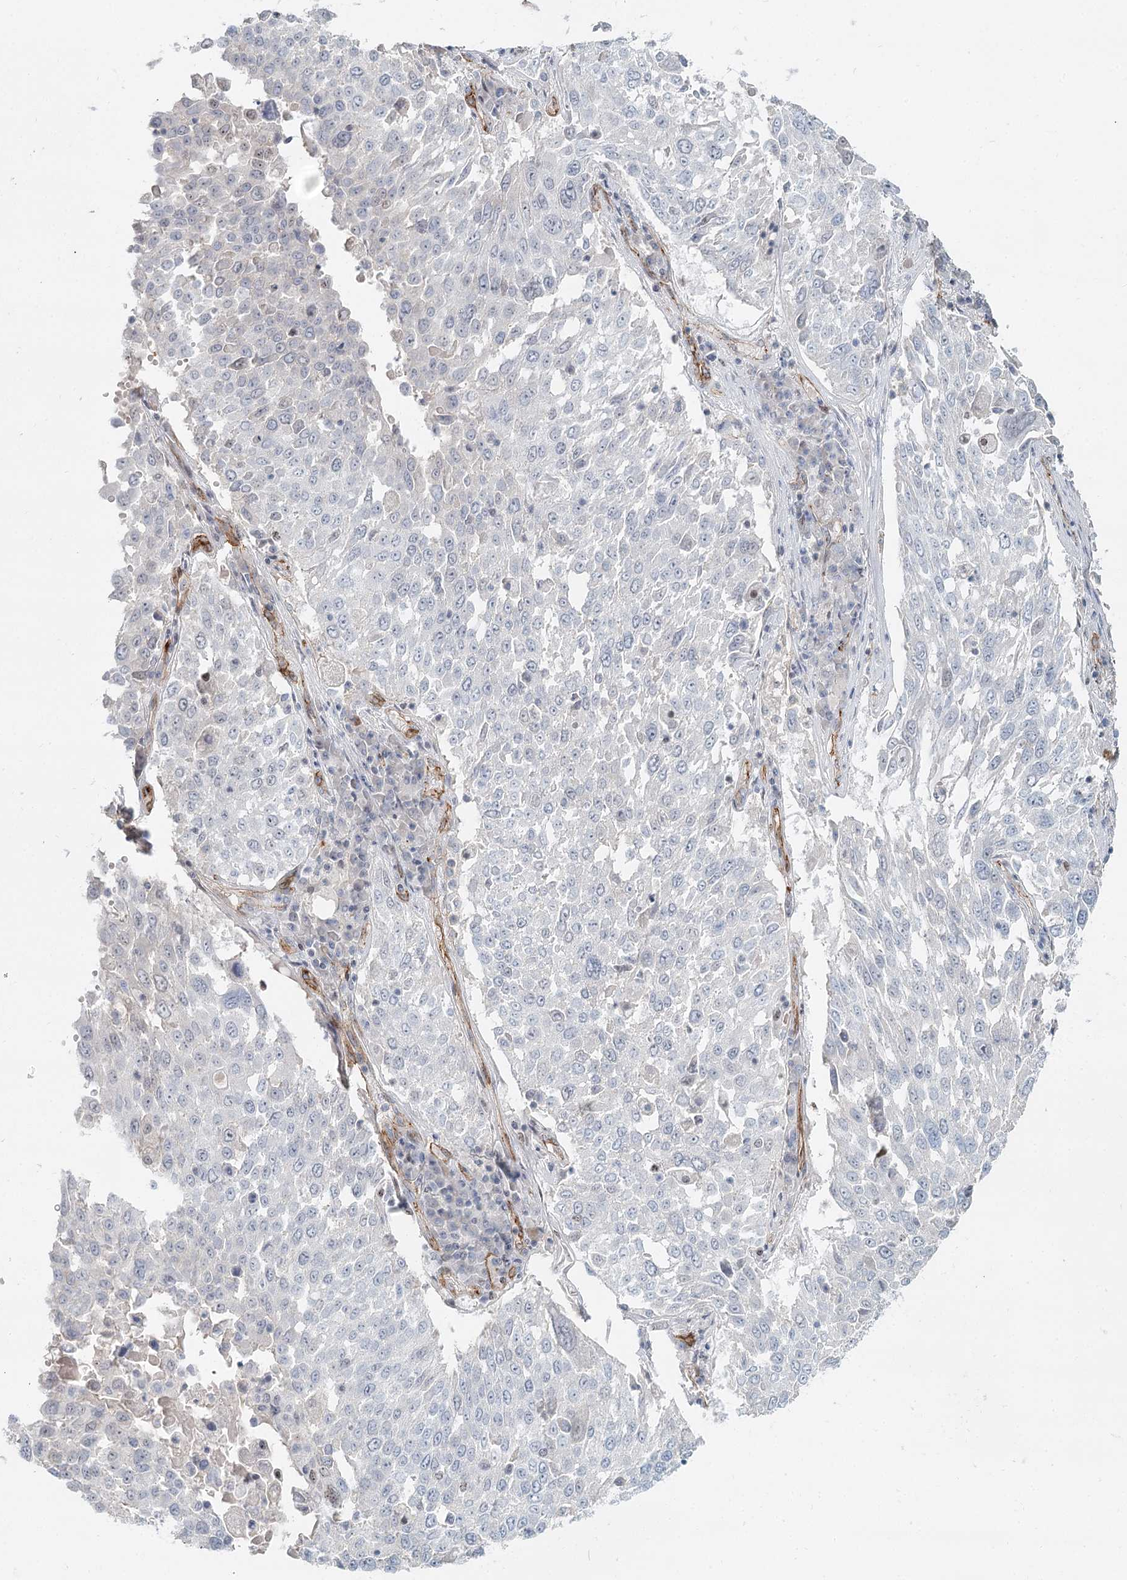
{"staining": {"intensity": "negative", "quantity": "none", "location": "none"}, "tissue": "lung cancer", "cell_type": "Tumor cells", "image_type": "cancer", "snomed": [{"axis": "morphology", "description": "Squamous cell carcinoma, NOS"}, {"axis": "topography", "description": "Lung"}], "caption": "High magnification brightfield microscopy of squamous cell carcinoma (lung) stained with DAB (3,3'-diaminobenzidine) (brown) and counterstained with hematoxylin (blue): tumor cells show no significant staining.", "gene": "ZFYVE28", "patient": {"sex": "male", "age": 65}}